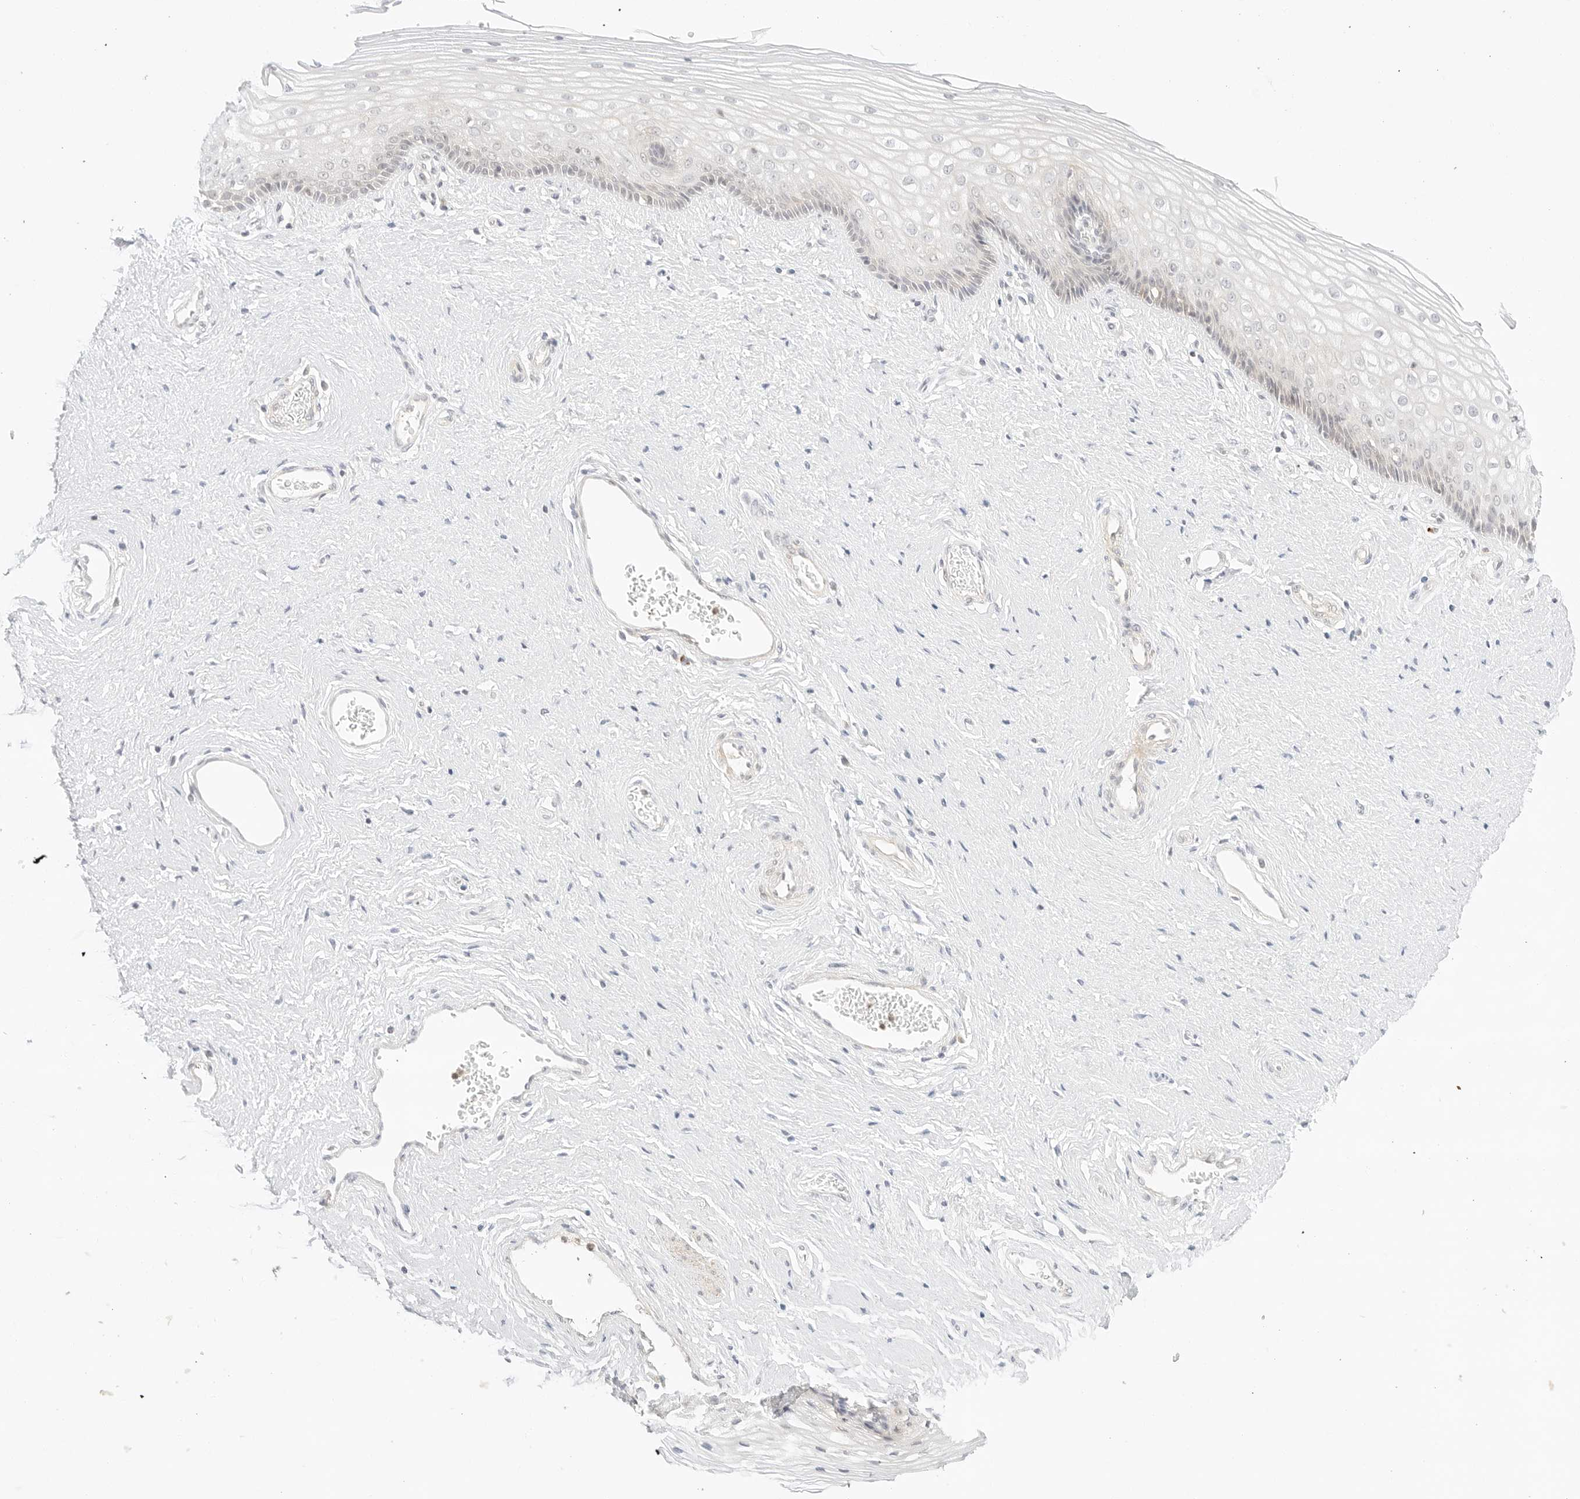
{"staining": {"intensity": "negative", "quantity": "none", "location": "none"}, "tissue": "vagina", "cell_type": "Squamous epithelial cells", "image_type": "normal", "snomed": [{"axis": "morphology", "description": "Normal tissue, NOS"}, {"axis": "topography", "description": "Vagina"}], "caption": "Immunohistochemistry (IHC) image of unremarkable vagina stained for a protein (brown), which demonstrates no staining in squamous epithelial cells.", "gene": "GNAS", "patient": {"sex": "female", "age": 46}}